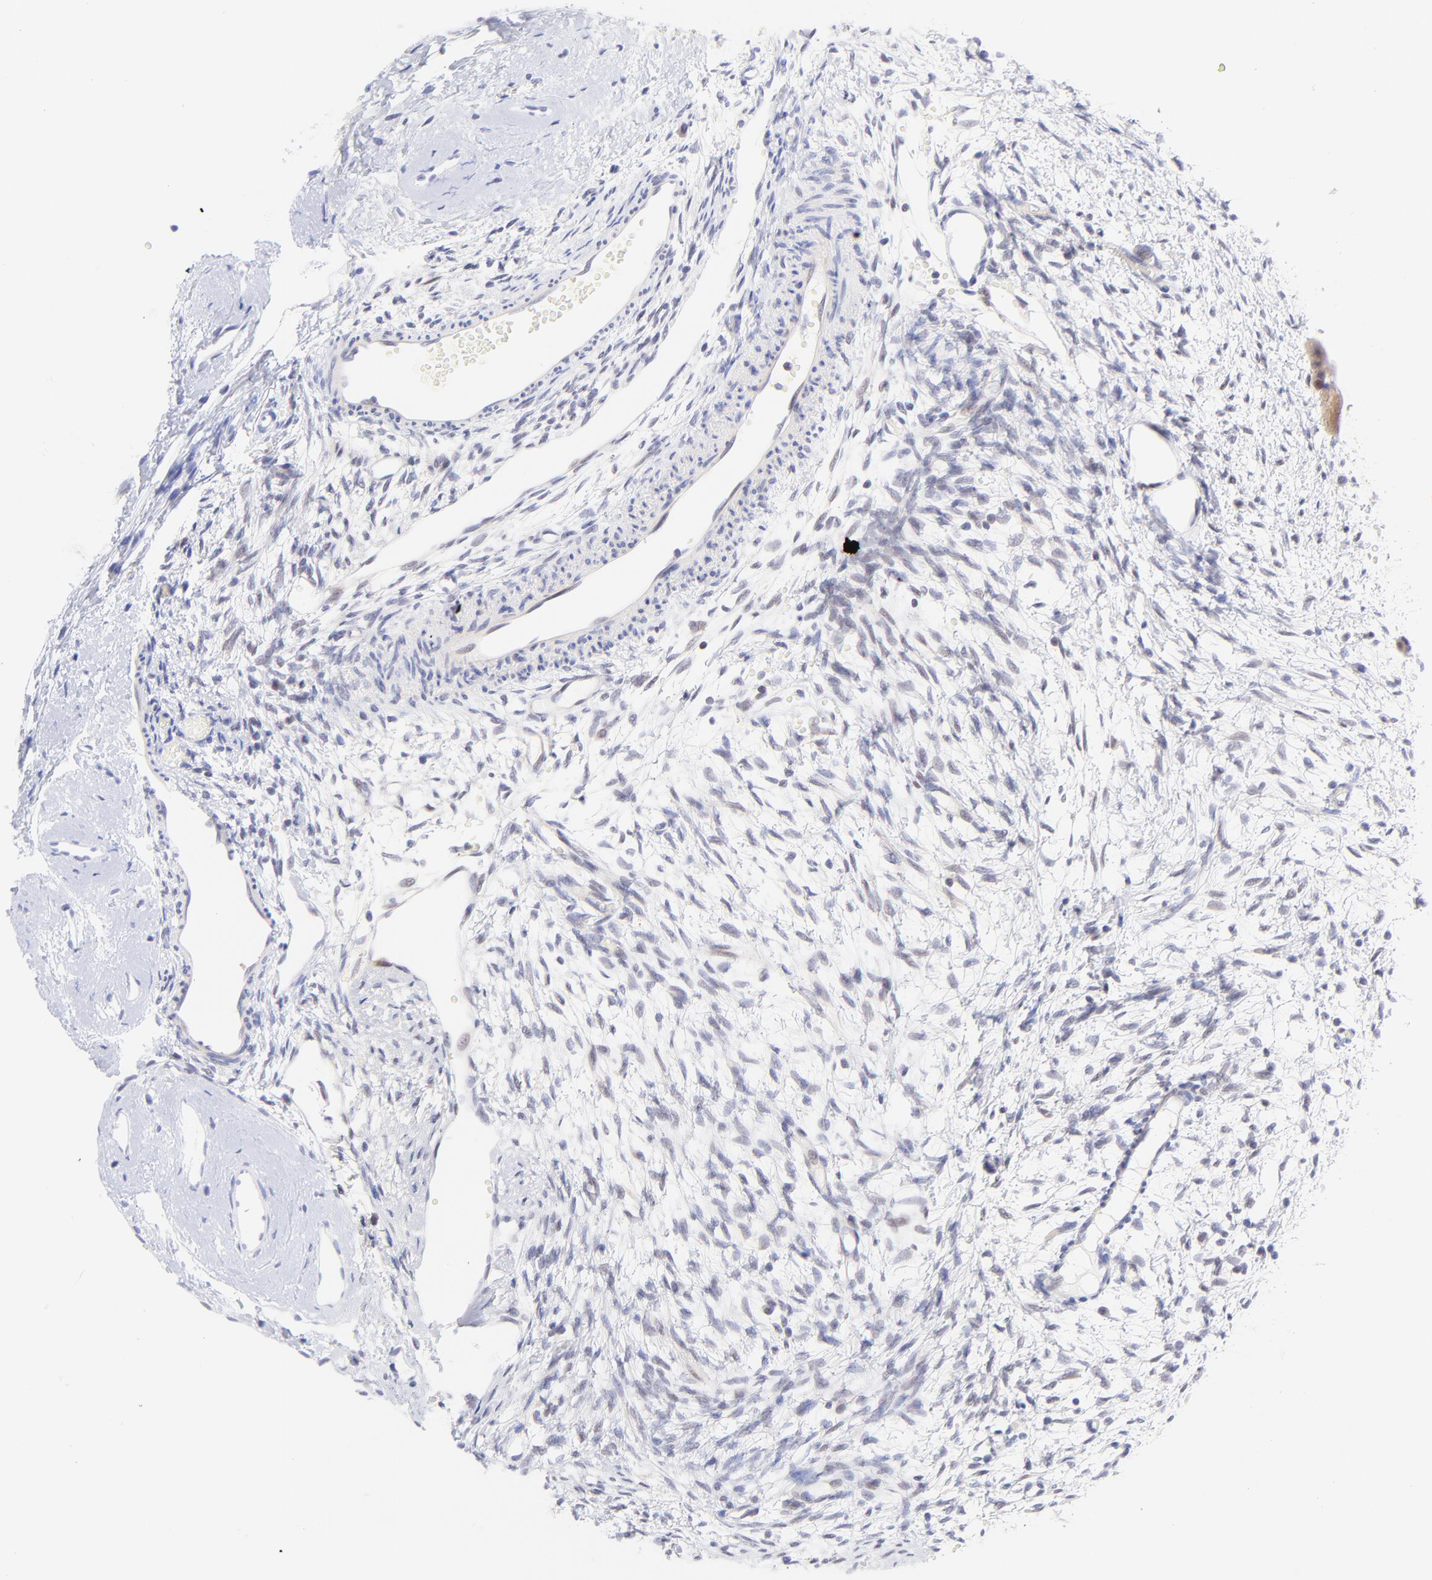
{"staining": {"intensity": "negative", "quantity": "none", "location": "none"}, "tissue": "ovary", "cell_type": "Ovarian stroma cells", "image_type": "normal", "snomed": [{"axis": "morphology", "description": "Normal tissue, NOS"}, {"axis": "topography", "description": "Ovary"}], "caption": "Ovarian stroma cells show no significant expression in normal ovary. Nuclei are stained in blue.", "gene": "PBDC1", "patient": {"sex": "female", "age": 35}}